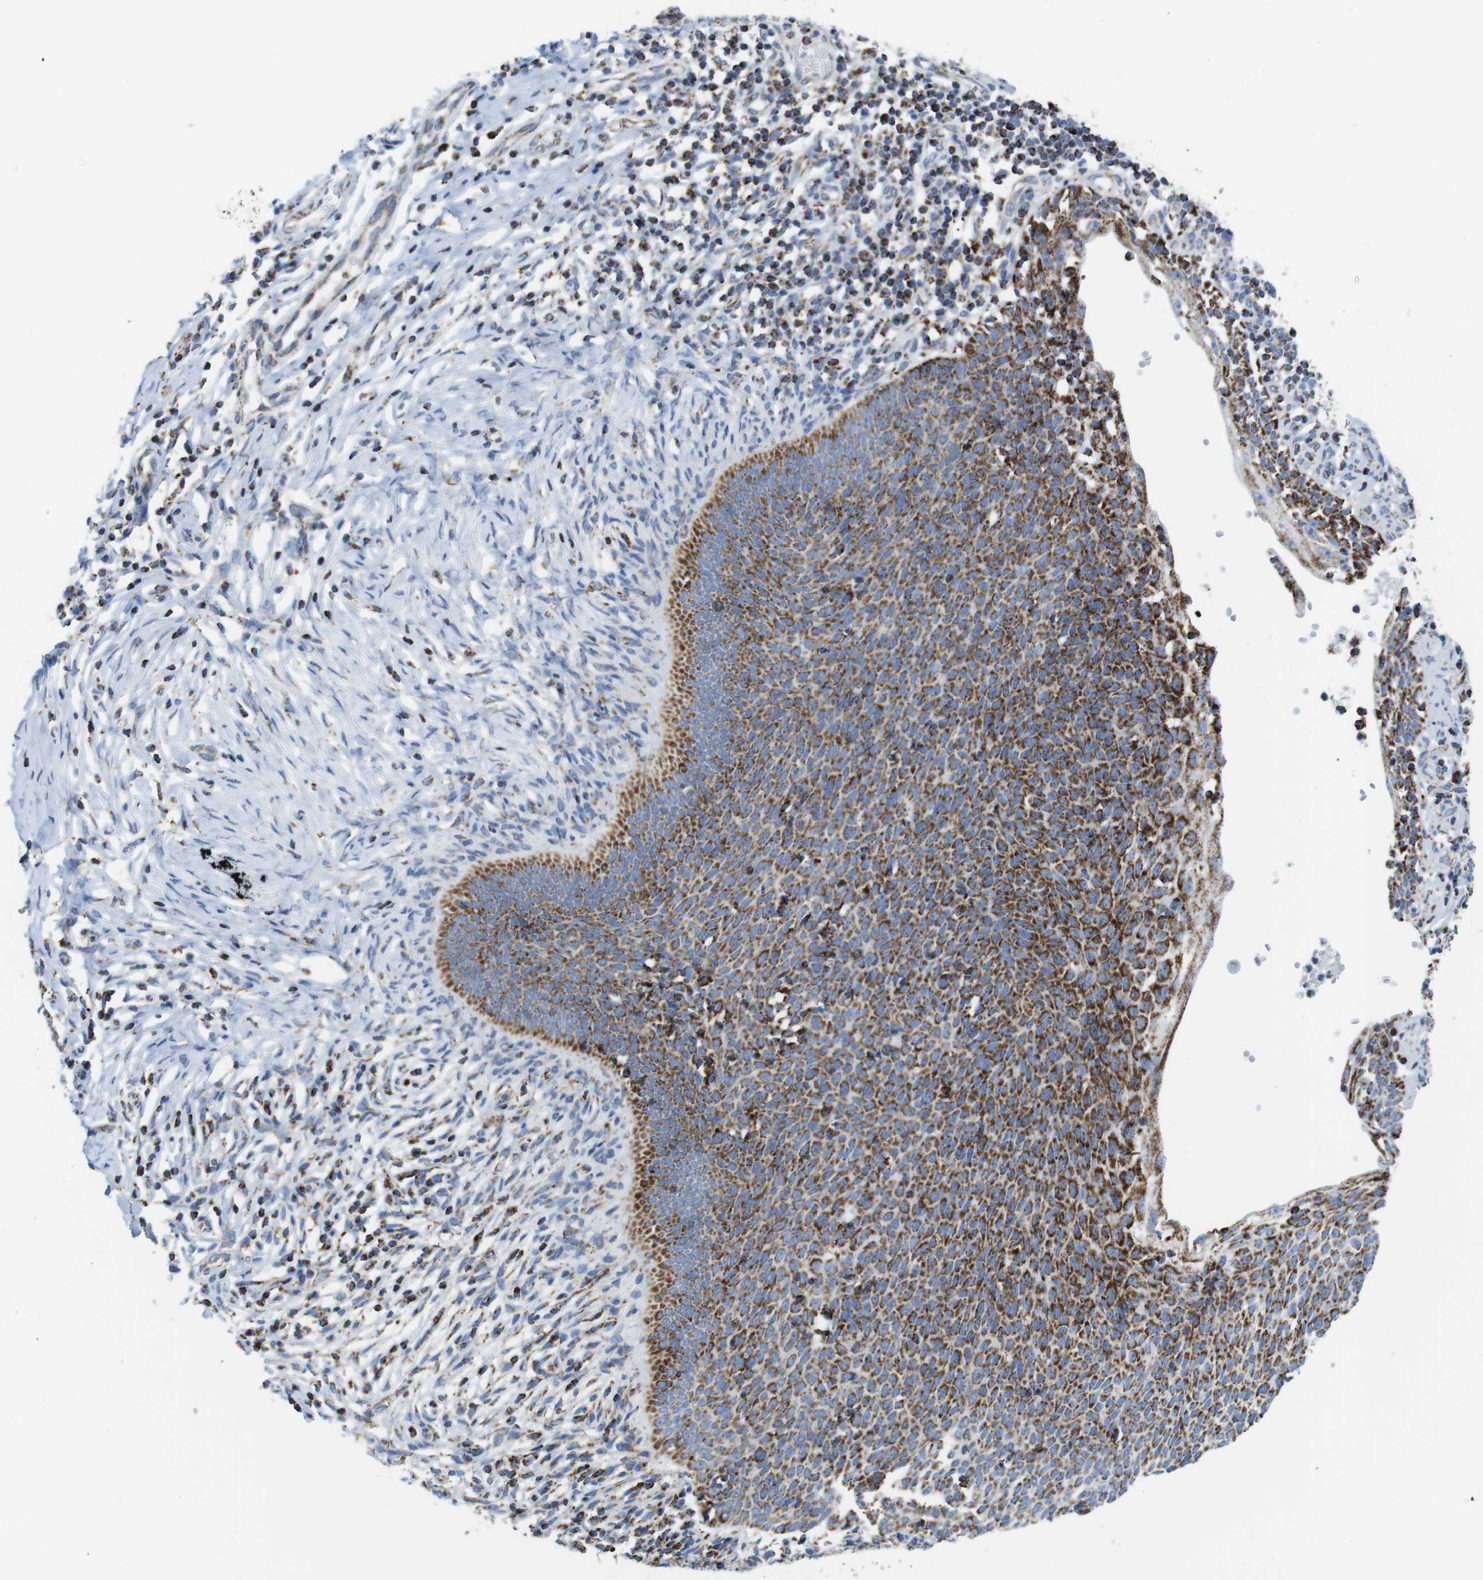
{"staining": {"intensity": "moderate", "quantity": ">75%", "location": "cytoplasmic/membranous"}, "tissue": "skin cancer", "cell_type": "Tumor cells", "image_type": "cancer", "snomed": [{"axis": "morphology", "description": "Normal tissue, NOS"}, {"axis": "morphology", "description": "Basal cell carcinoma"}, {"axis": "topography", "description": "Skin"}], "caption": "Immunohistochemistry (IHC) of human skin cancer reveals medium levels of moderate cytoplasmic/membranous expression in approximately >75% of tumor cells.", "gene": "ATP5PO", "patient": {"sex": "male", "age": 87}}